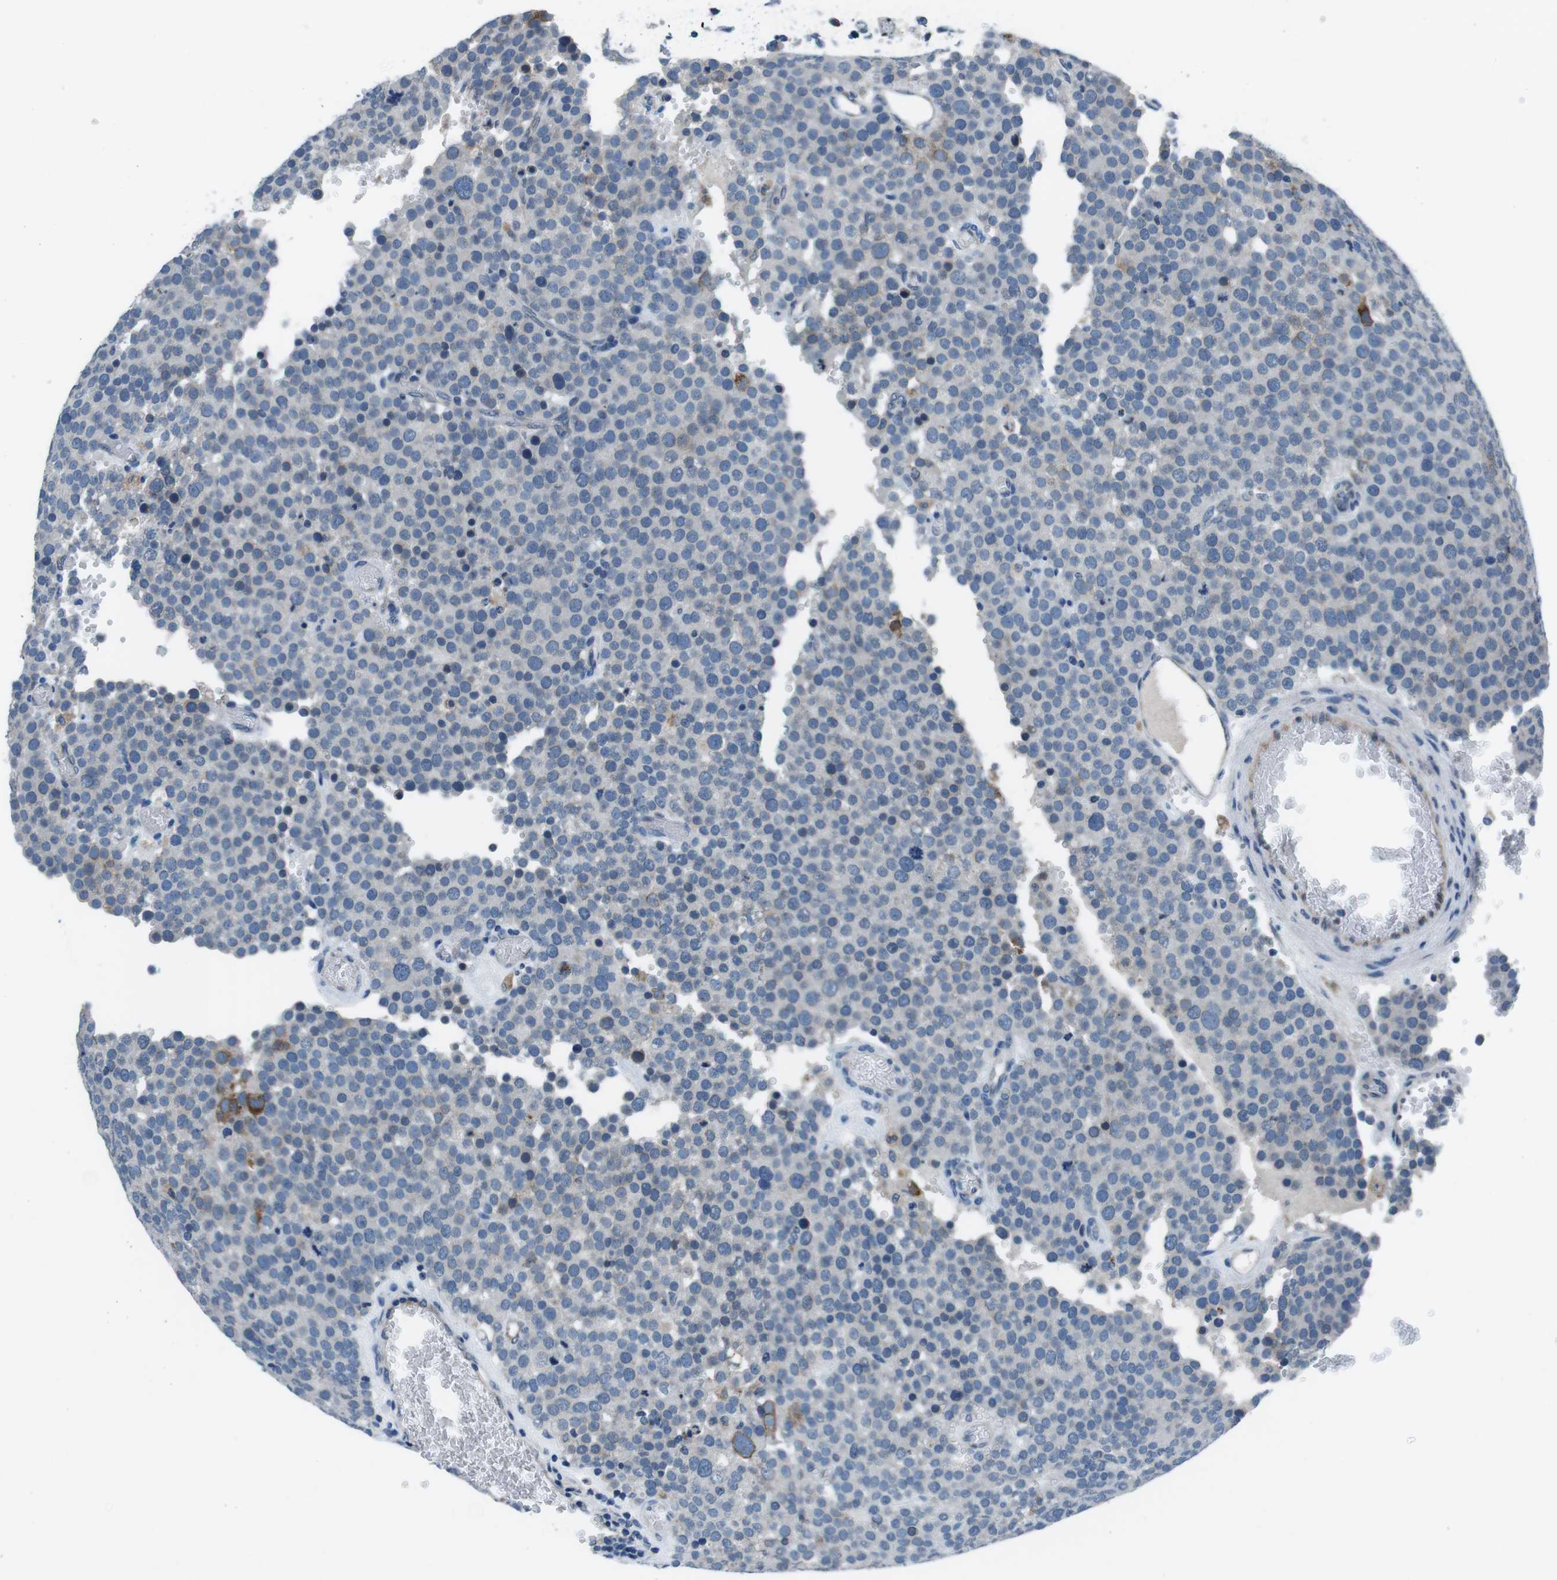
{"staining": {"intensity": "negative", "quantity": "none", "location": "none"}, "tissue": "testis cancer", "cell_type": "Tumor cells", "image_type": "cancer", "snomed": [{"axis": "morphology", "description": "Normal tissue, NOS"}, {"axis": "morphology", "description": "Seminoma, NOS"}, {"axis": "topography", "description": "Testis"}], "caption": "There is no significant positivity in tumor cells of testis seminoma.", "gene": "NUCB2", "patient": {"sex": "male", "age": 71}}